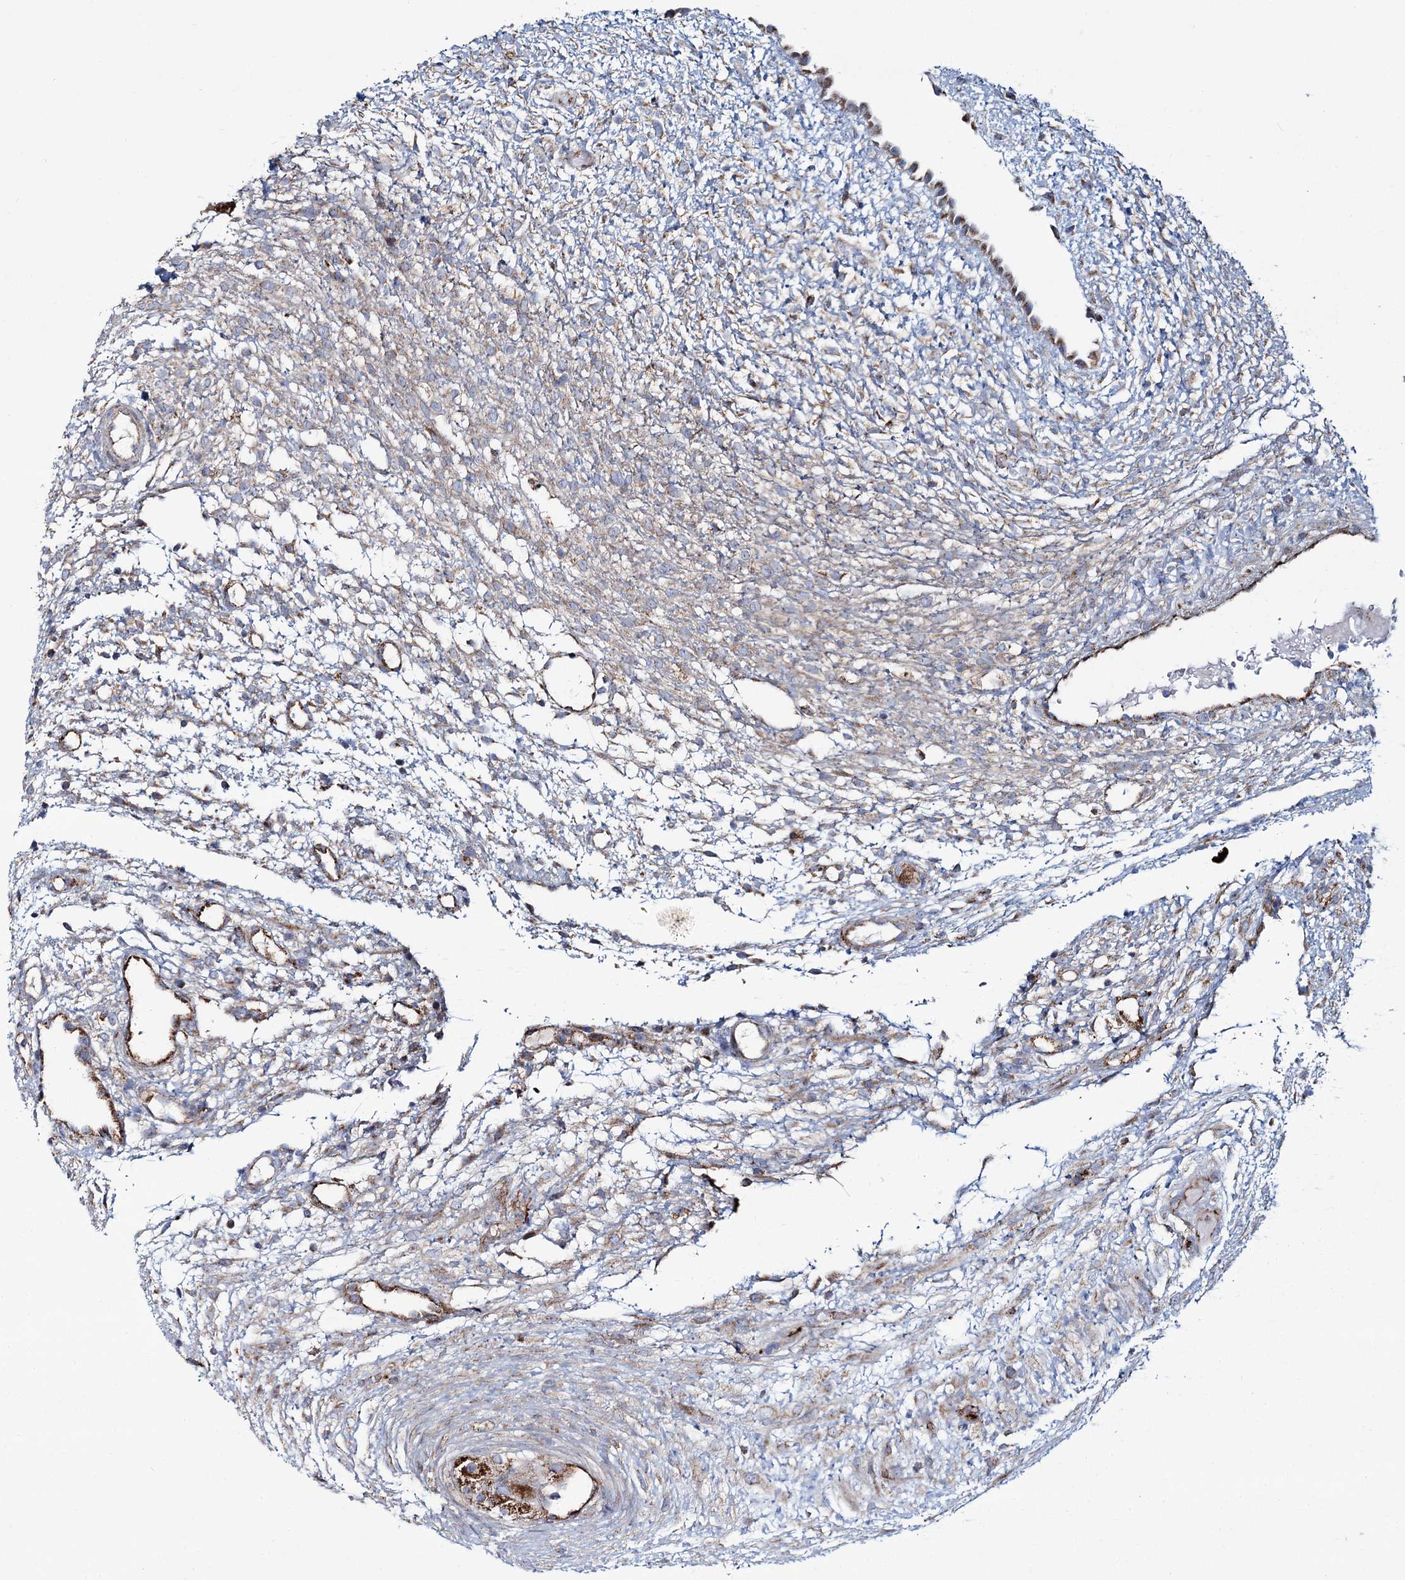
{"staining": {"intensity": "negative", "quantity": "none", "location": "none"}, "tissue": "ovary", "cell_type": "Follicle cells", "image_type": "normal", "snomed": [{"axis": "morphology", "description": "Normal tissue, NOS"}, {"axis": "morphology", "description": "Cyst, NOS"}, {"axis": "topography", "description": "Ovary"}], "caption": "The image reveals no significant positivity in follicle cells of ovary.", "gene": "ARHGAP6", "patient": {"sex": "female", "age": 18}}